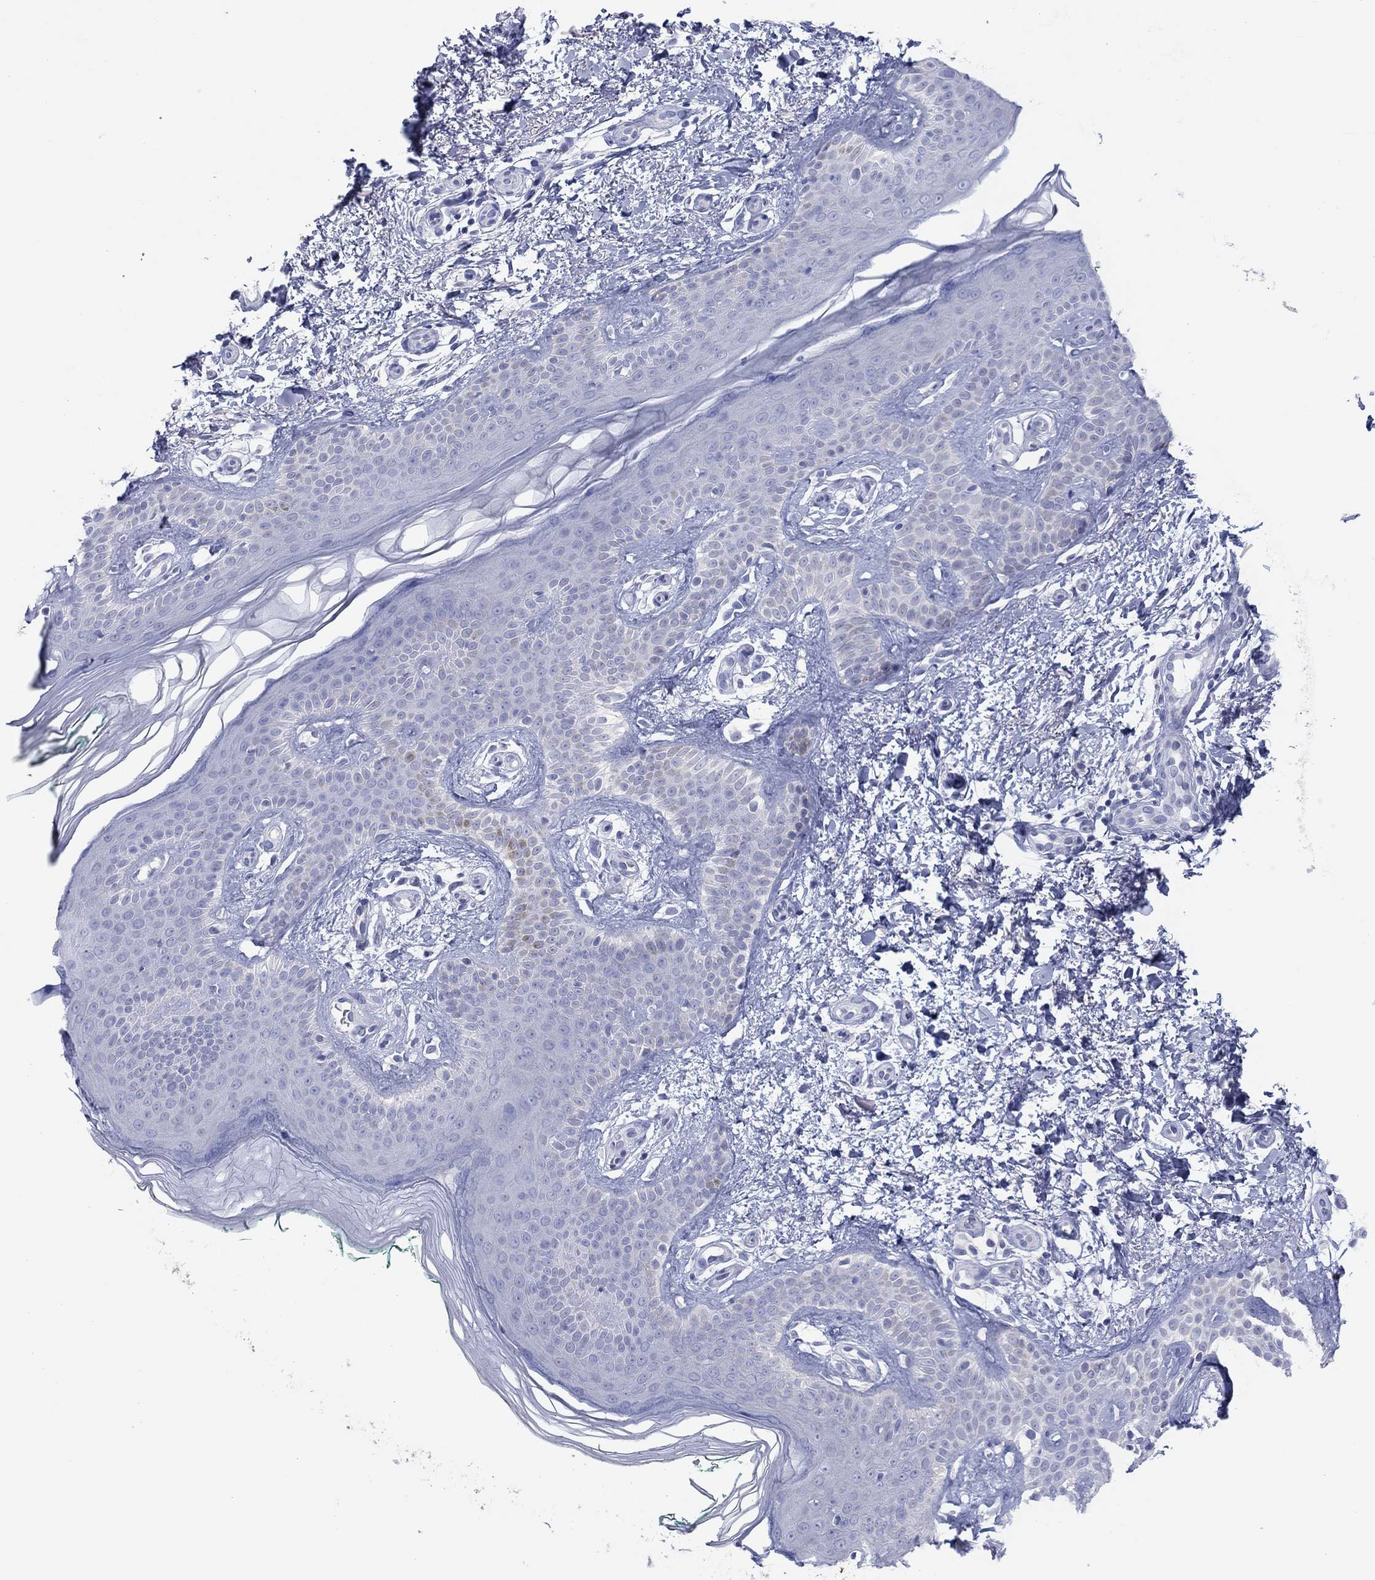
{"staining": {"intensity": "negative", "quantity": "none", "location": "none"}, "tissue": "skin", "cell_type": "Fibroblasts", "image_type": "normal", "snomed": [{"axis": "morphology", "description": "Normal tissue, NOS"}, {"axis": "morphology", "description": "Inflammation, NOS"}, {"axis": "morphology", "description": "Fibrosis, NOS"}, {"axis": "topography", "description": "Skin"}], "caption": "Fibroblasts are negative for protein expression in normal human skin. (DAB (3,3'-diaminobenzidine) immunohistochemistry (IHC) visualized using brightfield microscopy, high magnification).", "gene": "CPNE6", "patient": {"sex": "male", "age": 71}}